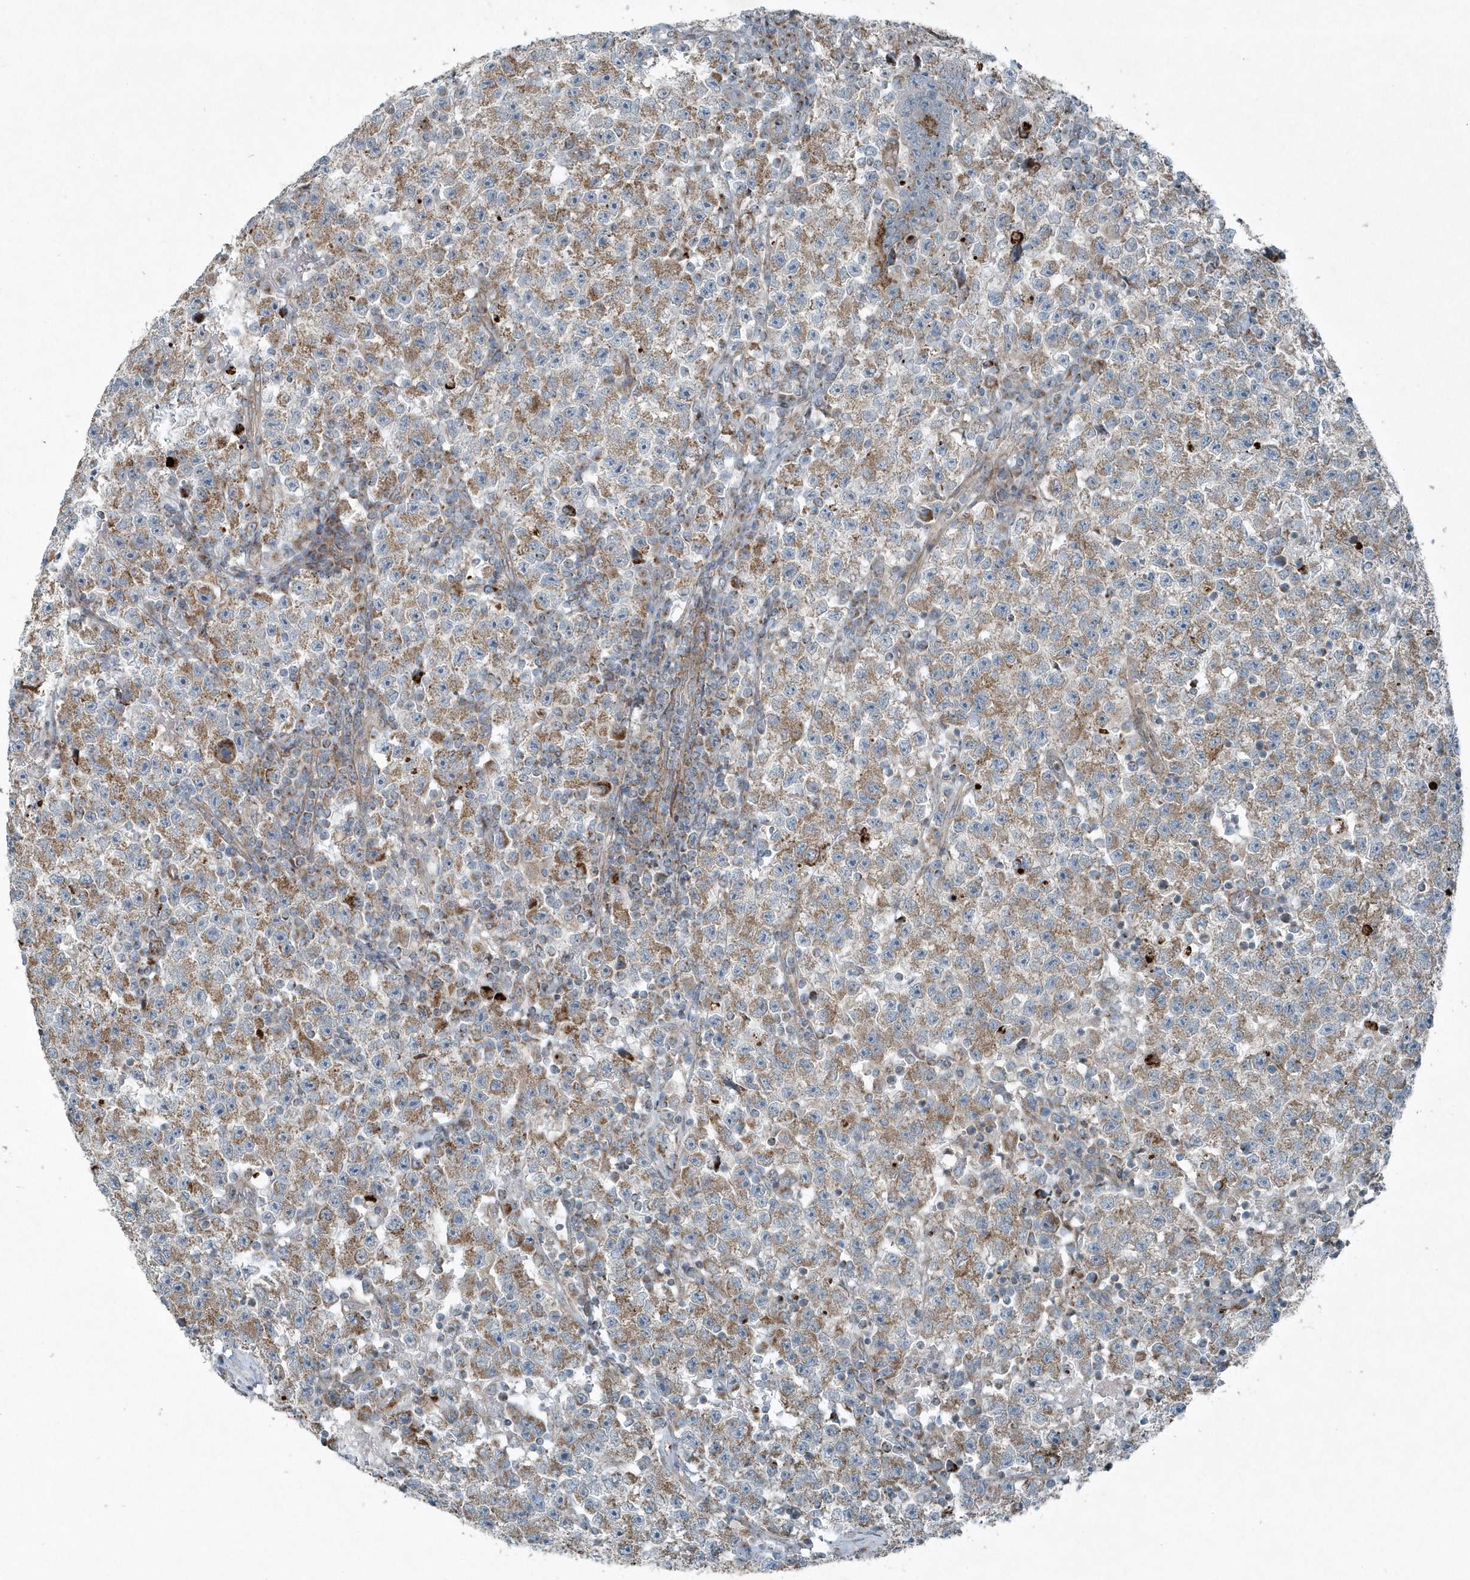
{"staining": {"intensity": "moderate", "quantity": ">75%", "location": "cytoplasmic/membranous"}, "tissue": "testis cancer", "cell_type": "Tumor cells", "image_type": "cancer", "snomed": [{"axis": "morphology", "description": "Seminoma, NOS"}, {"axis": "topography", "description": "Testis"}], "caption": "High-power microscopy captured an IHC micrograph of testis cancer, revealing moderate cytoplasmic/membranous staining in approximately >75% of tumor cells.", "gene": "GCC2", "patient": {"sex": "male", "age": 22}}